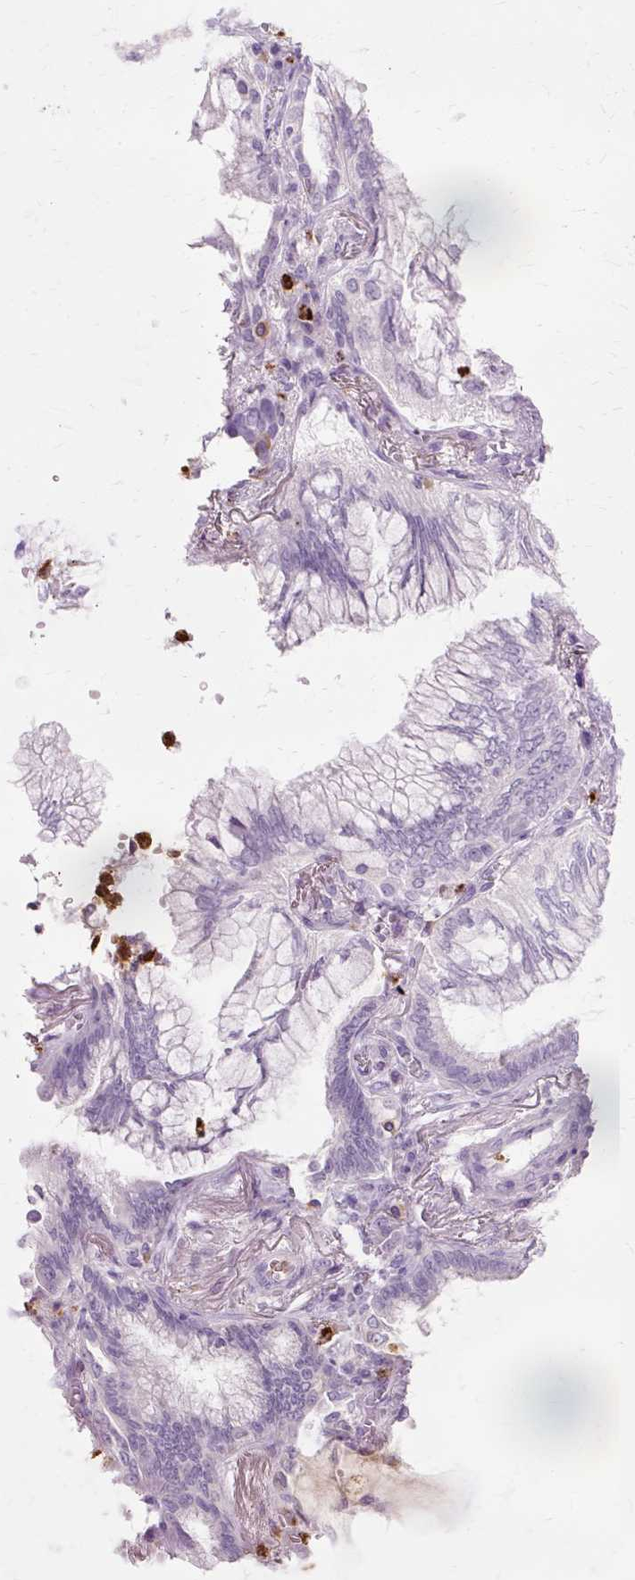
{"staining": {"intensity": "negative", "quantity": "none", "location": "none"}, "tissue": "lung cancer", "cell_type": "Tumor cells", "image_type": "cancer", "snomed": [{"axis": "morphology", "description": "Adenocarcinoma, NOS"}, {"axis": "topography", "description": "Lung"}], "caption": "The photomicrograph displays no staining of tumor cells in lung adenocarcinoma.", "gene": "DEFA1", "patient": {"sex": "female", "age": 70}}